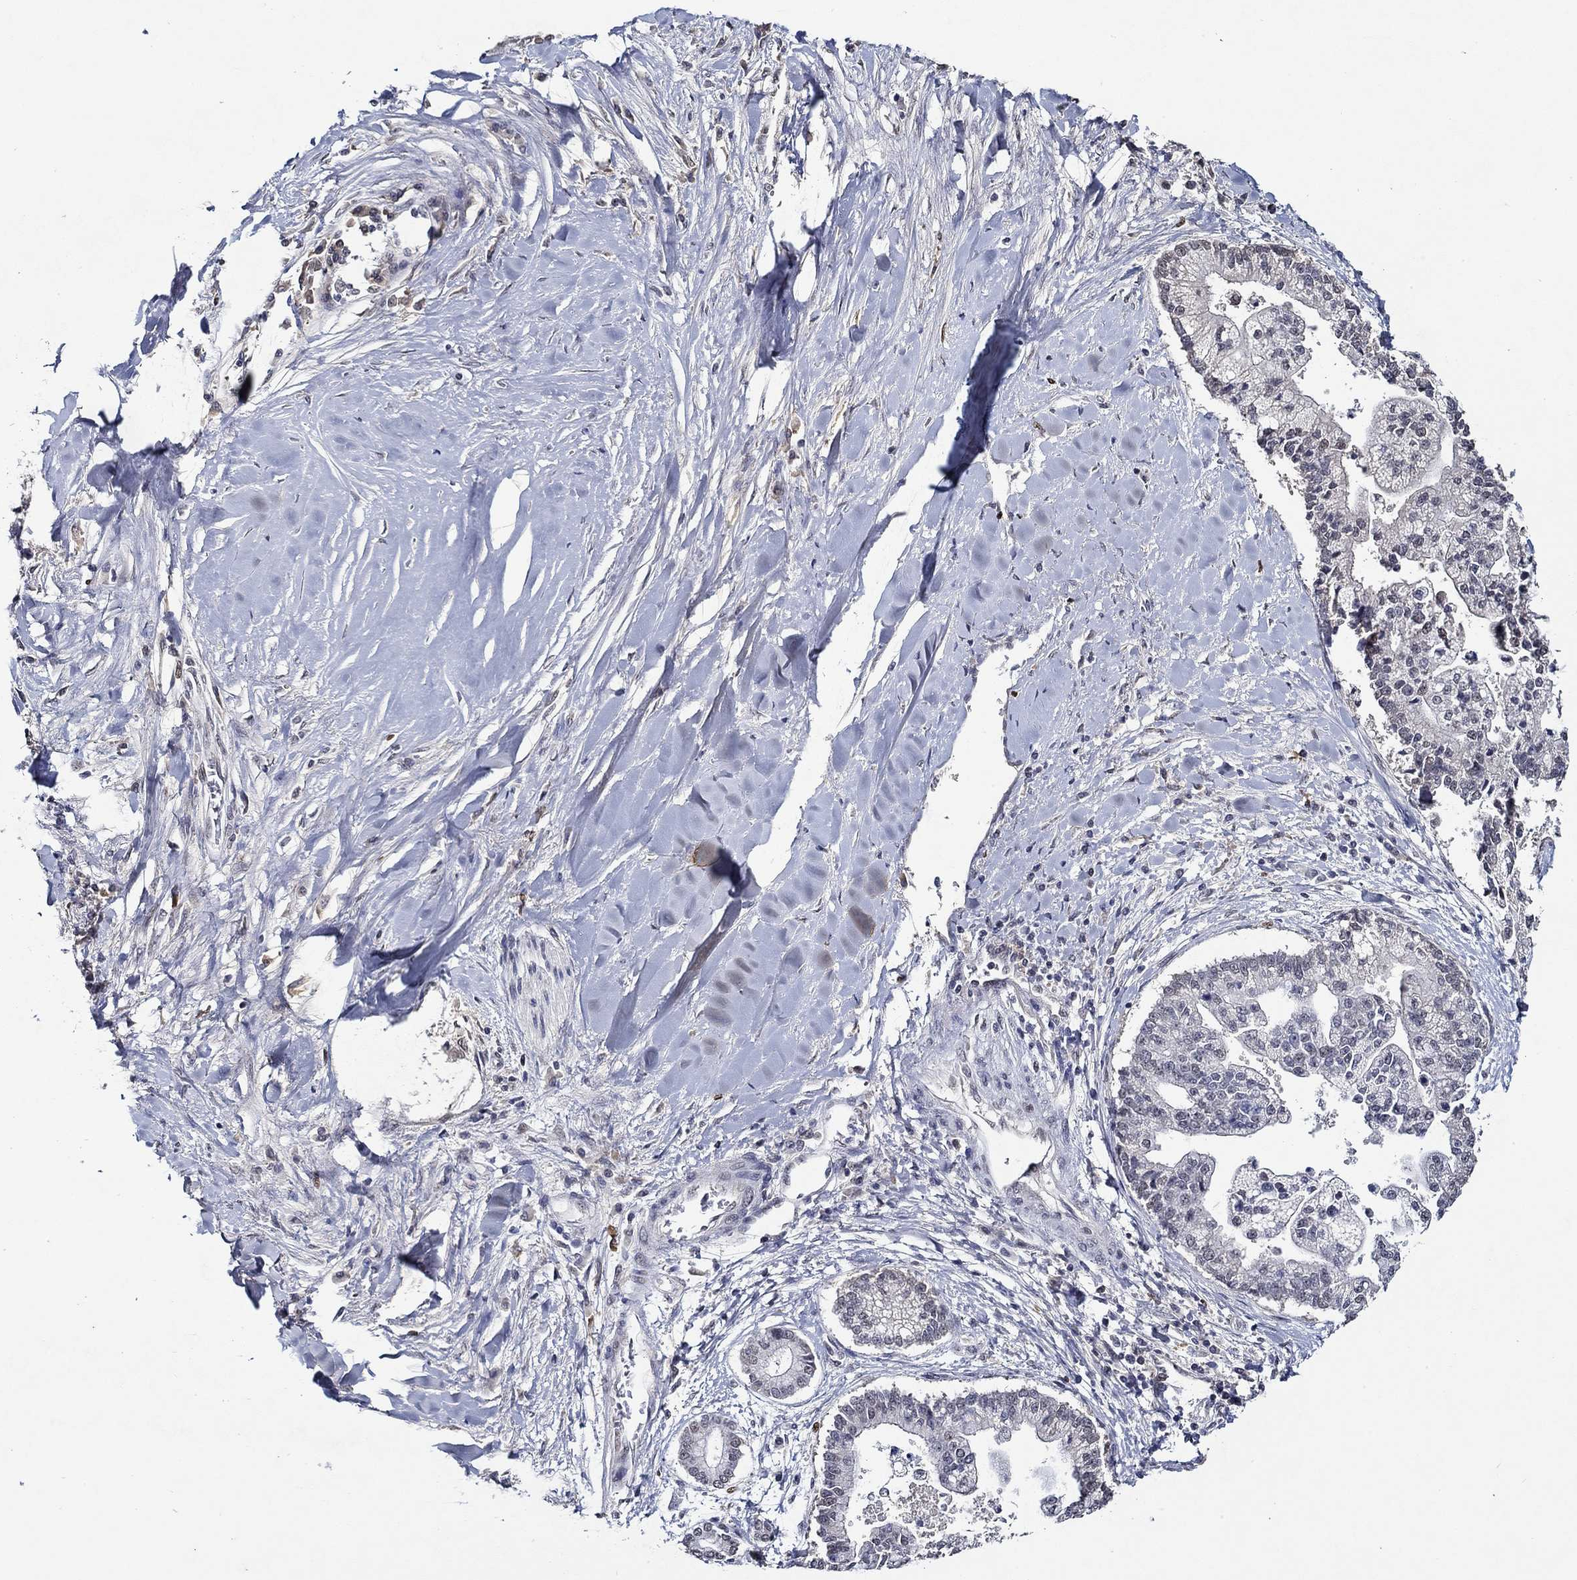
{"staining": {"intensity": "negative", "quantity": "none", "location": "none"}, "tissue": "liver cancer", "cell_type": "Tumor cells", "image_type": "cancer", "snomed": [{"axis": "morphology", "description": "Cholangiocarcinoma"}, {"axis": "topography", "description": "Liver"}], "caption": "The micrograph shows no staining of tumor cells in liver cholangiocarcinoma.", "gene": "GATA2", "patient": {"sex": "male", "age": 50}}